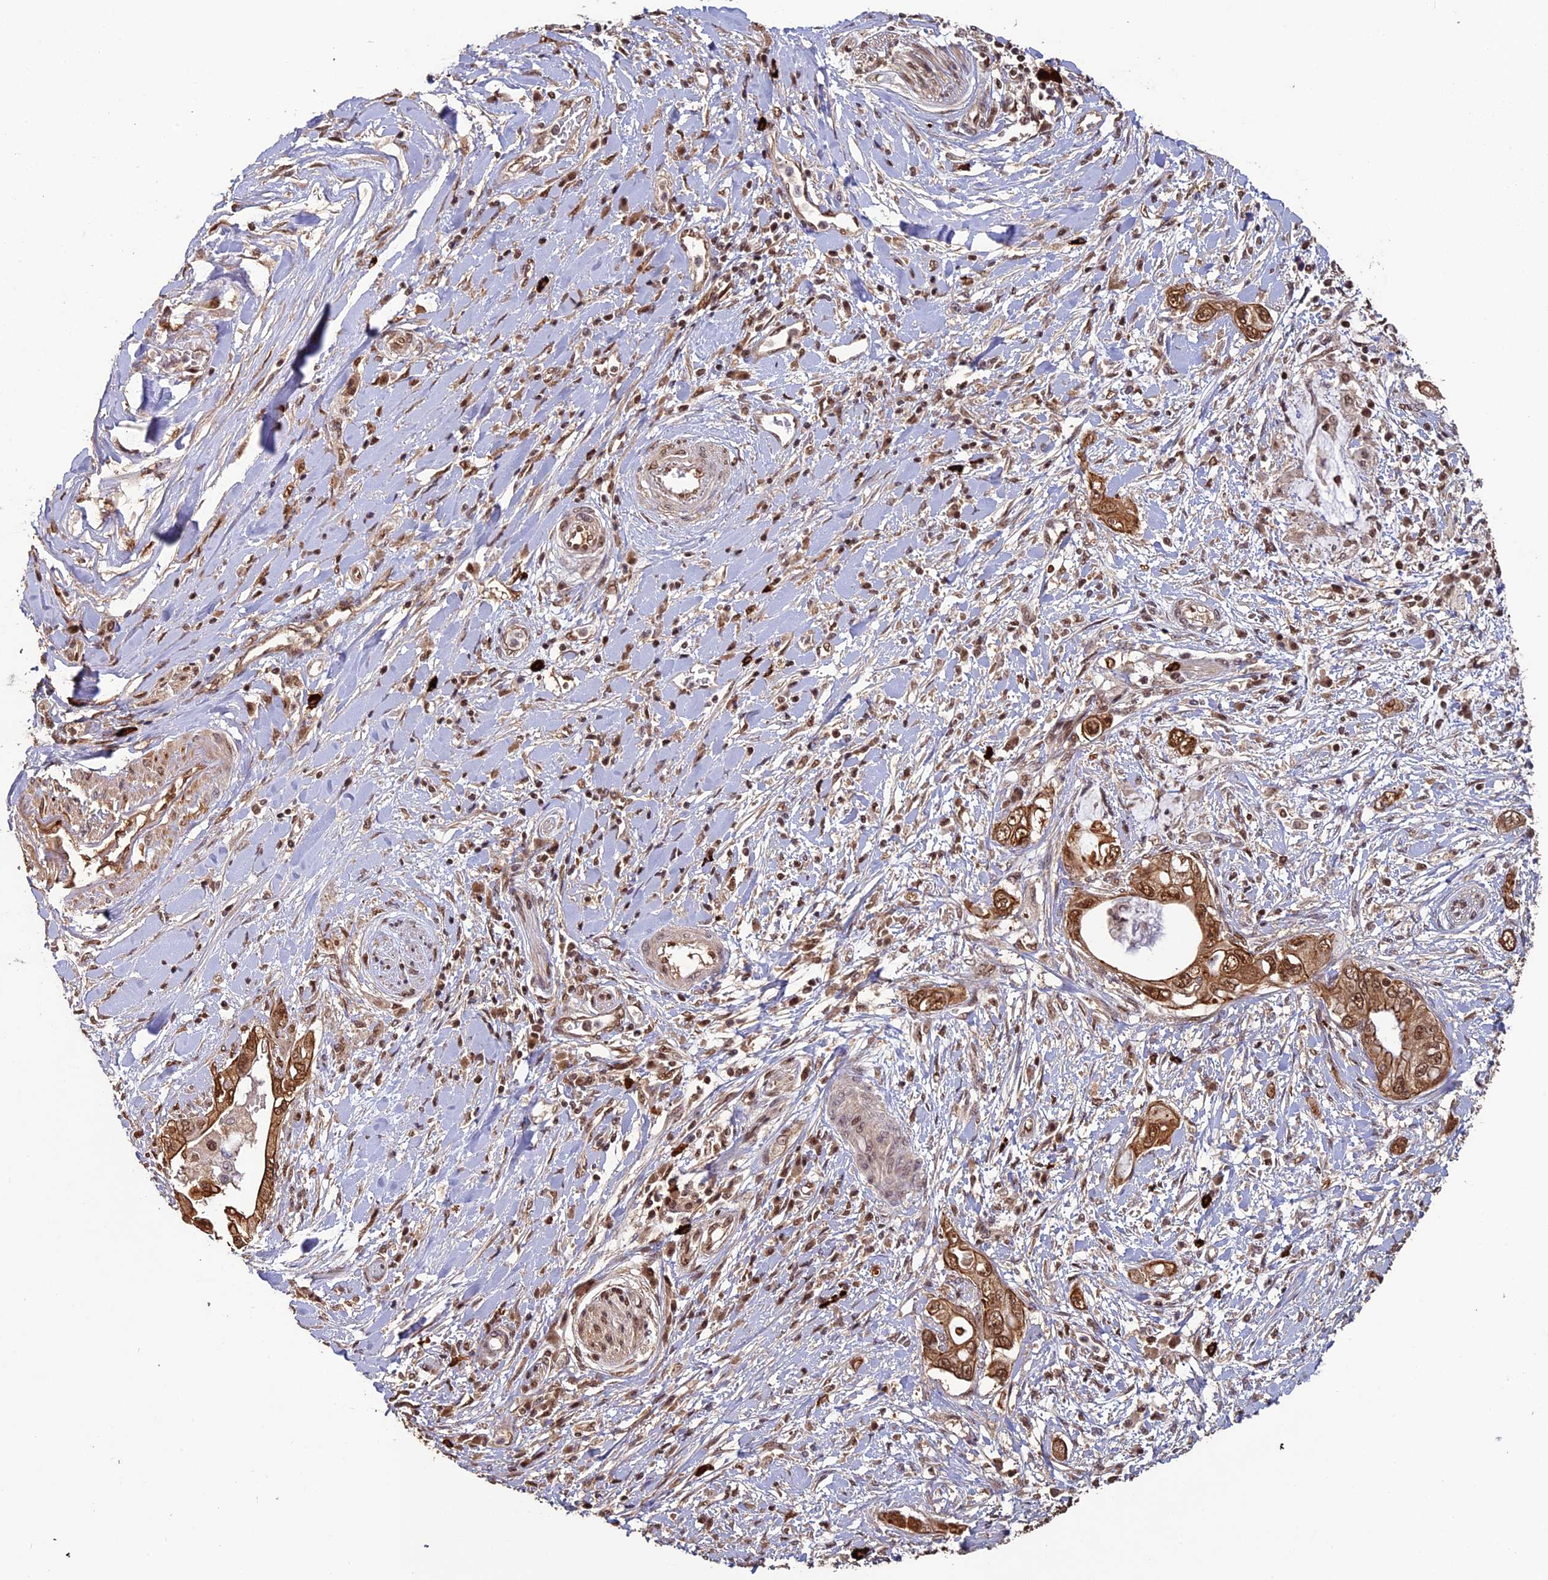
{"staining": {"intensity": "strong", "quantity": ">75%", "location": "cytoplasmic/membranous,nuclear"}, "tissue": "pancreatic cancer", "cell_type": "Tumor cells", "image_type": "cancer", "snomed": [{"axis": "morphology", "description": "Inflammation, NOS"}, {"axis": "morphology", "description": "Adenocarcinoma, NOS"}, {"axis": "topography", "description": "Pancreas"}], "caption": "Immunohistochemical staining of pancreatic cancer exhibits high levels of strong cytoplasmic/membranous and nuclear protein staining in about >75% of tumor cells.", "gene": "NAE1", "patient": {"sex": "female", "age": 56}}